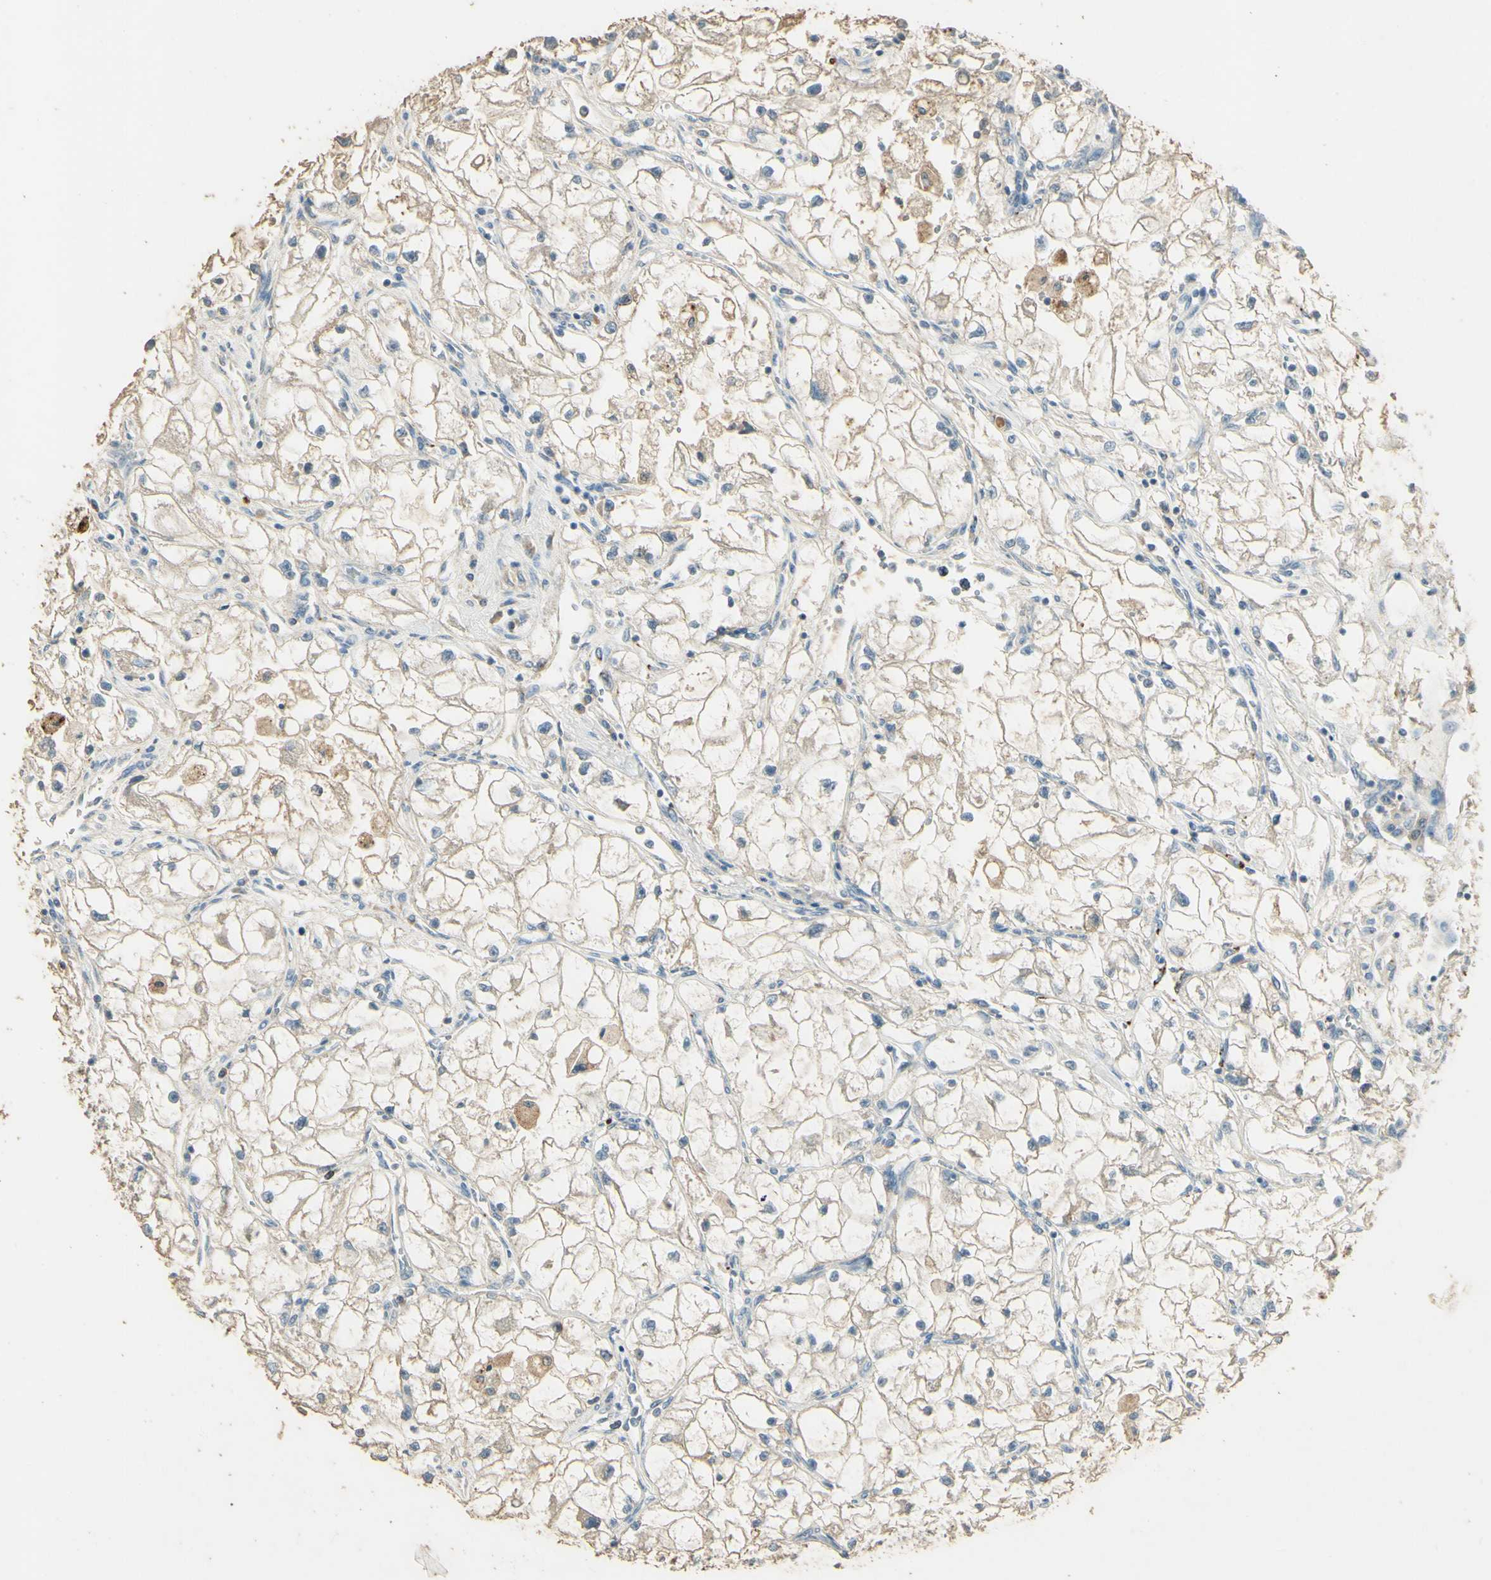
{"staining": {"intensity": "weak", "quantity": ">75%", "location": "cytoplasmic/membranous"}, "tissue": "renal cancer", "cell_type": "Tumor cells", "image_type": "cancer", "snomed": [{"axis": "morphology", "description": "Adenocarcinoma, NOS"}, {"axis": "topography", "description": "Kidney"}], "caption": "High-power microscopy captured an immunohistochemistry (IHC) image of renal cancer (adenocarcinoma), revealing weak cytoplasmic/membranous positivity in about >75% of tumor cells.", "gene": "ARHGEF17", "patient": {"sex": "female", "age": 70}}